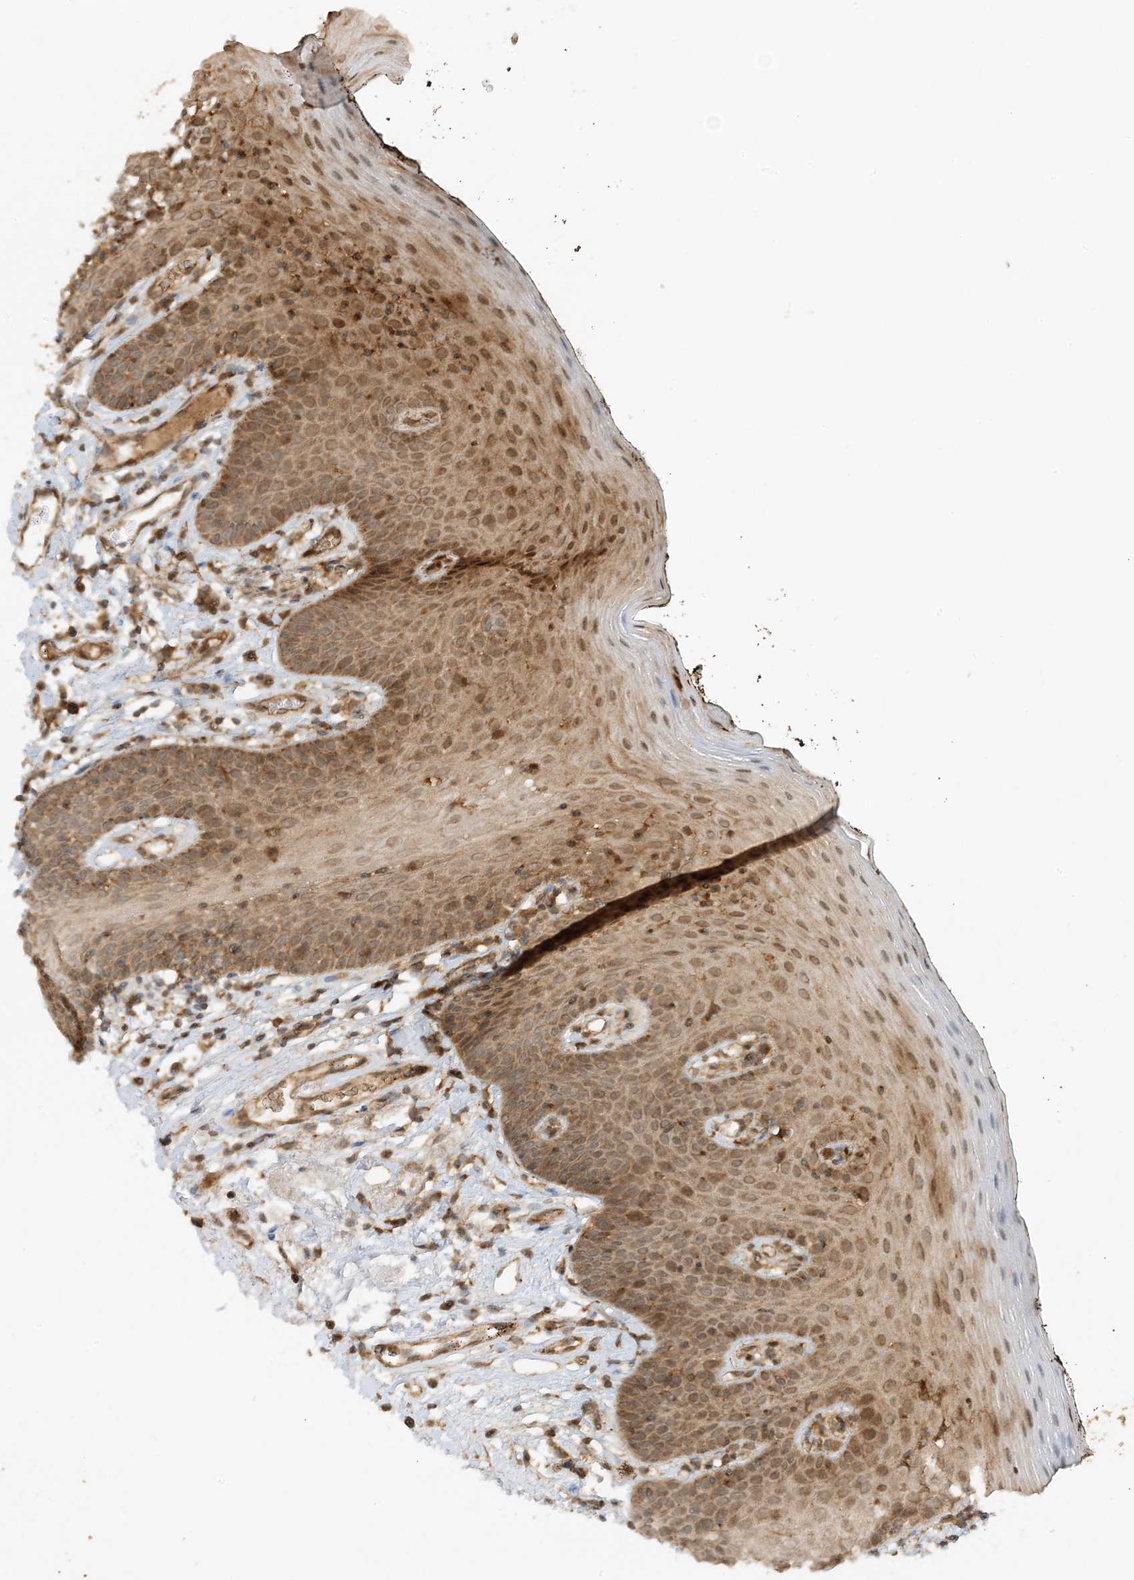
{"staining": {"intensity": "moderate", "quantity": ">75%", "location": "cytoplasmic/membranous"}, "tissue": "oral mucosa", "cell_type": "Squamous epithelial cells", "image_type": "normal", "snomed": [{"axis": "morphology", "description": "Normal tissue, NOS"}, {"axis": "topography", "description": "Oral tissue"}], "caption": "Moderate cytoplasmic/membranous staining for a protein is identified in about >75% of squamous epithelial cells of unremarkable oral mucosa using immunohistochemistry.", "gene": "XRN1", "patient": {"sex": "male", "age": 74}}